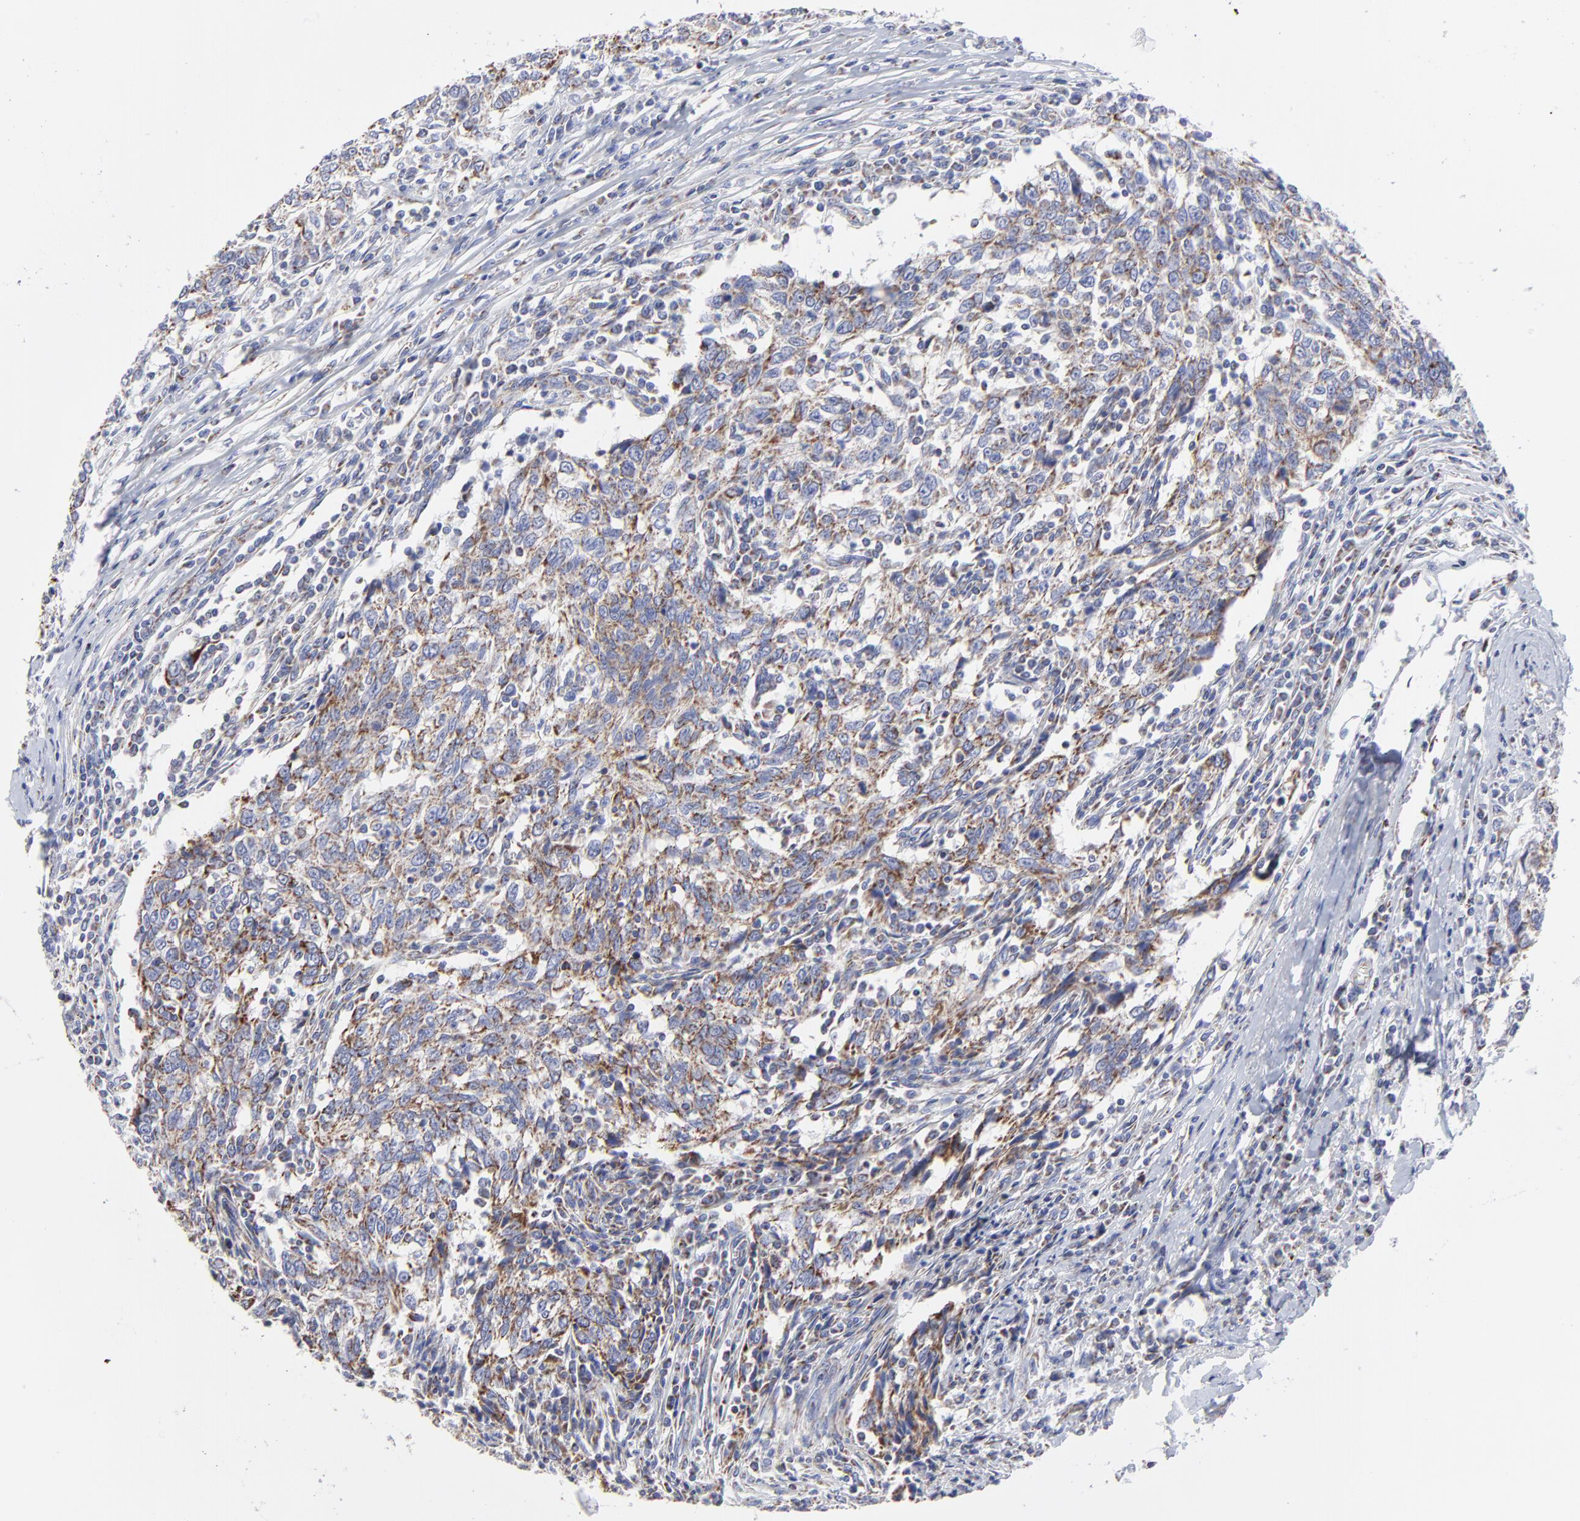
{"staining": {"intensity": "moderate", "quantity": ">75%", "location": "cytoplasmic/membranous"}, "tissue": "breast cancer", "cell_type": "Tumor cells", "image_type": "cancer", "snomed": [{"axis": "morphology", "description": "Duct carcinoma"}, {"axis": "topography", "description": "Breast"}], "caption": "Human breast cancer stained with a brown dye exhibits moderate cytoplasmic/membranous positive positivity in approximately >75% of tumor cells.", "gene": "PINK1", "patient": {"sex": "female", "age": 50}}